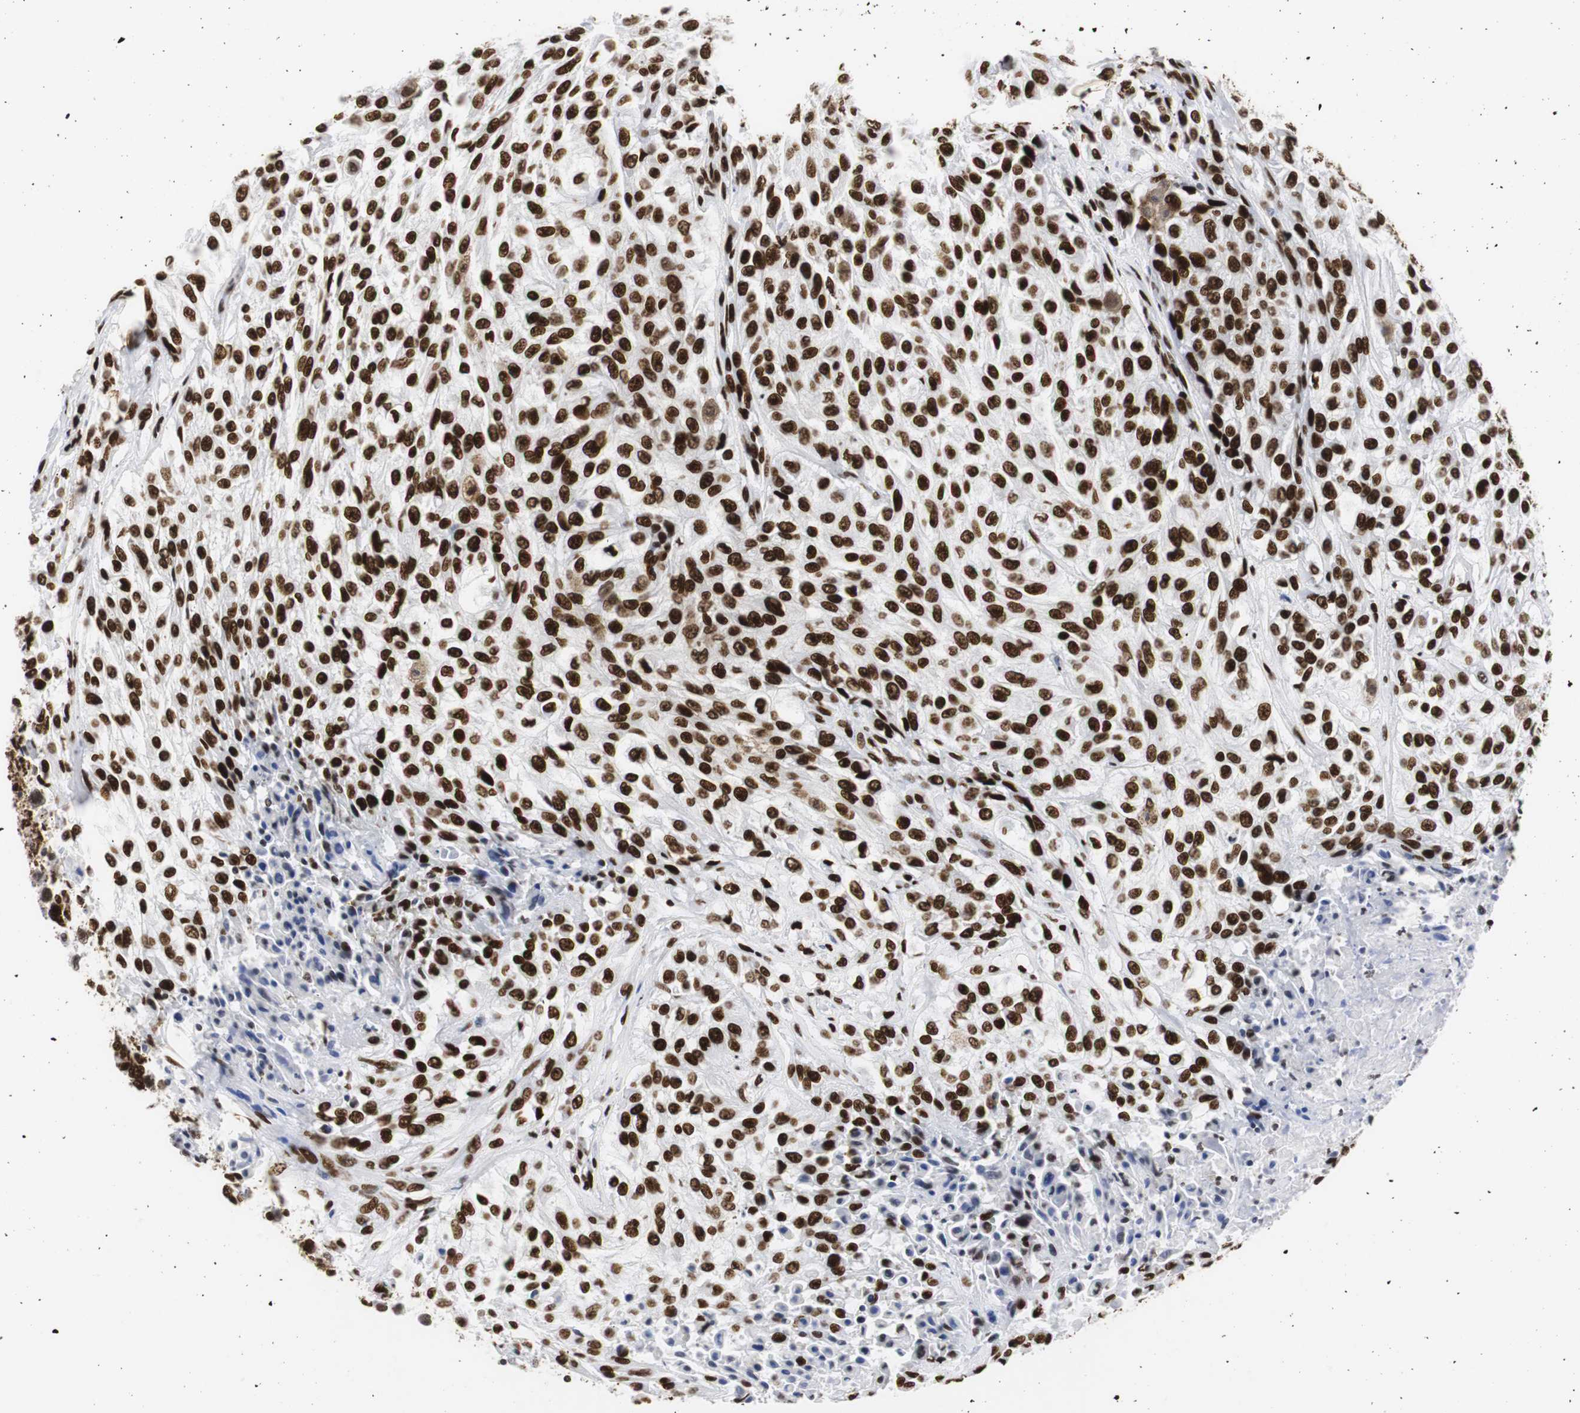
{"staining": {"intensity": "strong", "quantity": ">75%", "location": "nuclear"}, "tissue": "urothelial cancer", "cell_type": "Tumor cells", "image_type": "cancer", "snomed": [{"axis": "morphology", "description": "Urothelial carcinoma, High grade"}, {"axis": "topography", "description": "Urinary bladder"}], "caption": "Protein staining of high-grade urothelial carcinoma tissue shows strong nuclear staining in approximately >75% of tumor cells.", "gene": "HNRNPH2", "patient": {"sex": "male", "age": 57}}